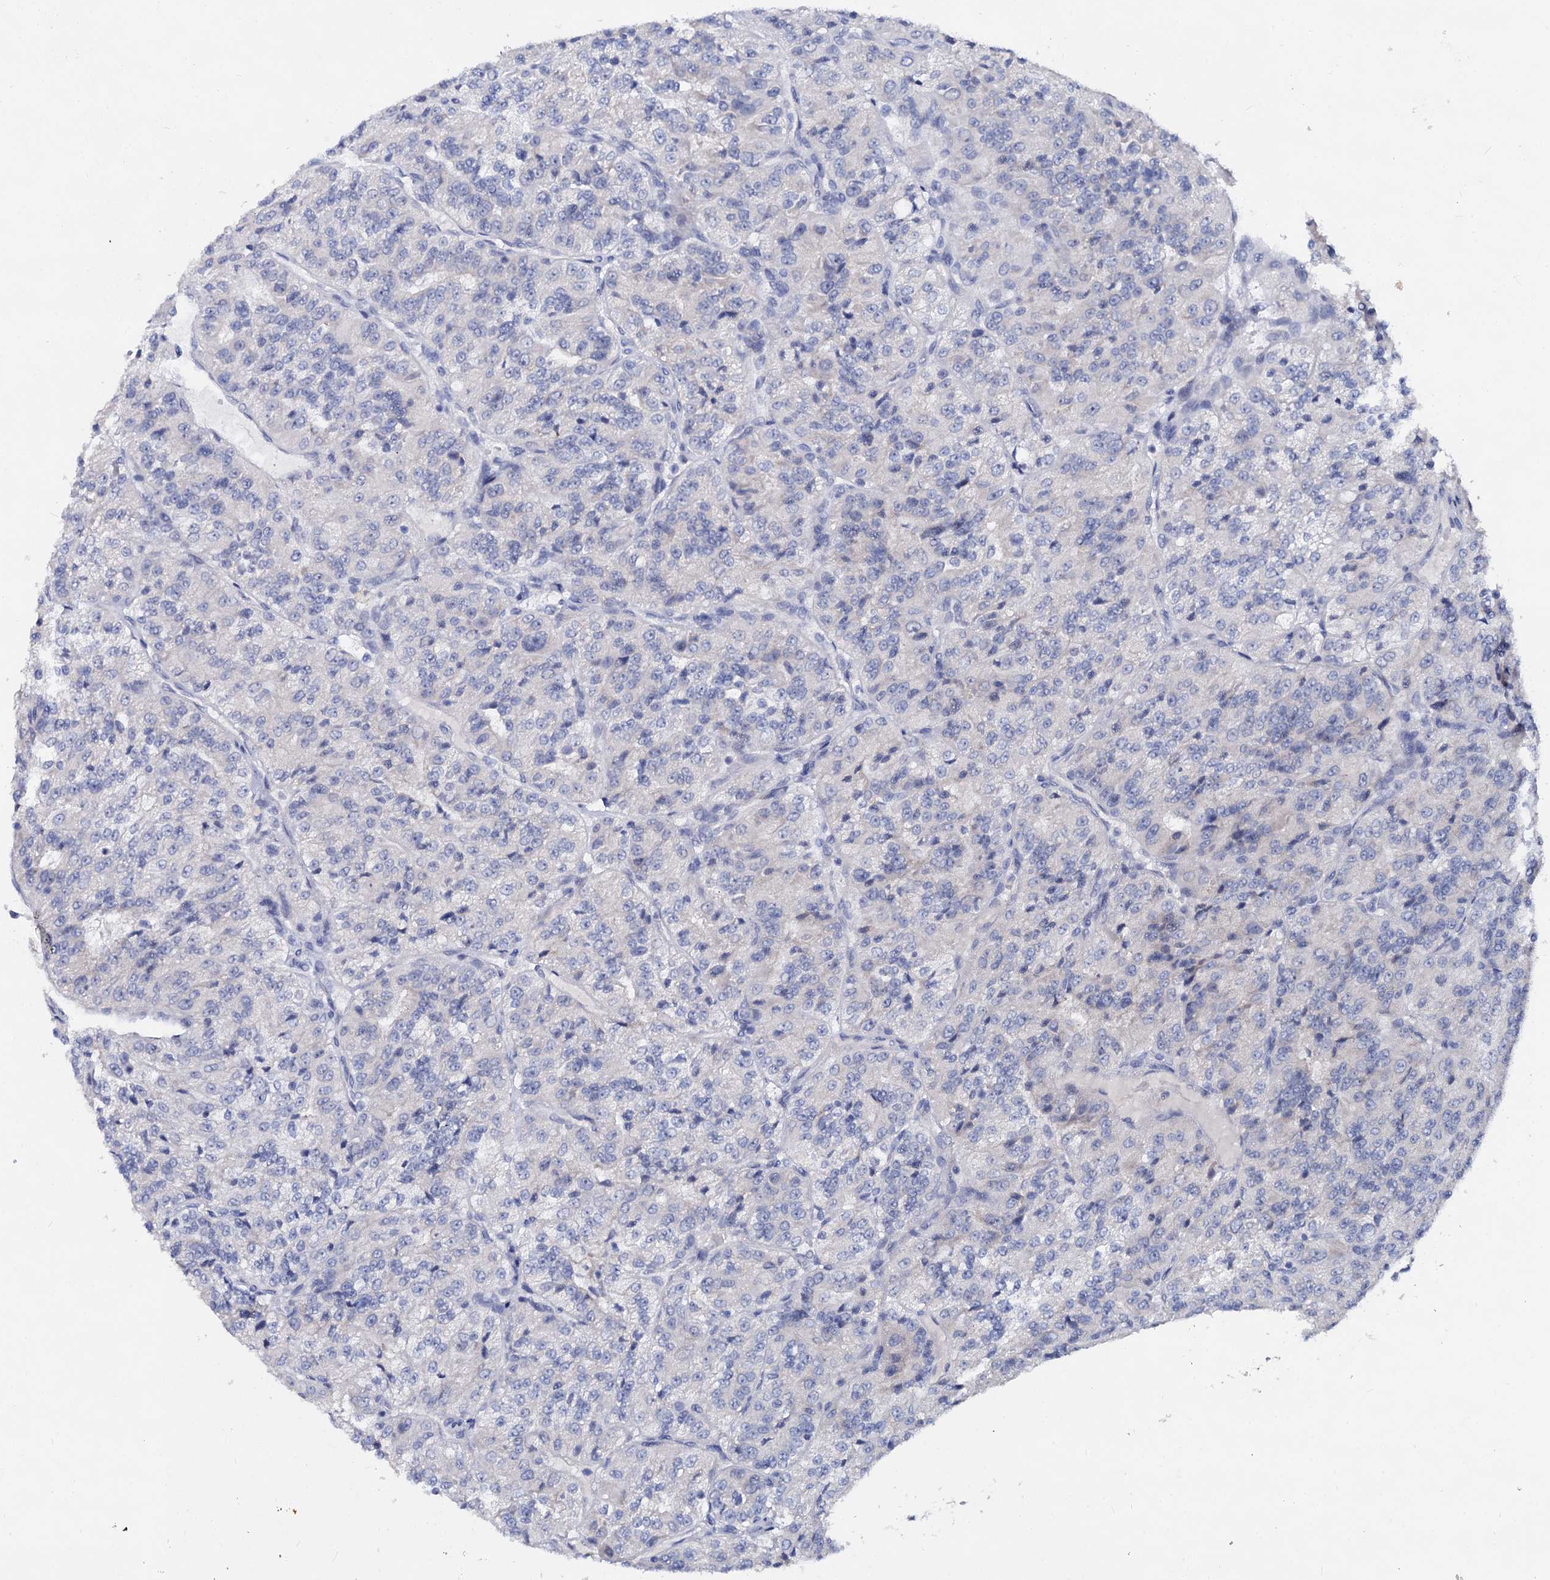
{"staining": {"intensity": "negative", "quantity": "none", "location": "none"}, "tissue": "renal cancer", "cell_type": "Tumor cells", "image_type": "cancer", "snomed": [{"axis": "morphology", "description": "Adenocarcinoma, NOS"}, {"axis": "topography", "description": "Kidney"}], "caption": "Image shows no protein positivity in tumor cells of renal adenocarcinoma tissue. (Immunohistochemistry (ihc), brightfield microscopy, high magnification).", "gene": "CAPRIN2", "patient": {"sex": "female", "age": 63}}